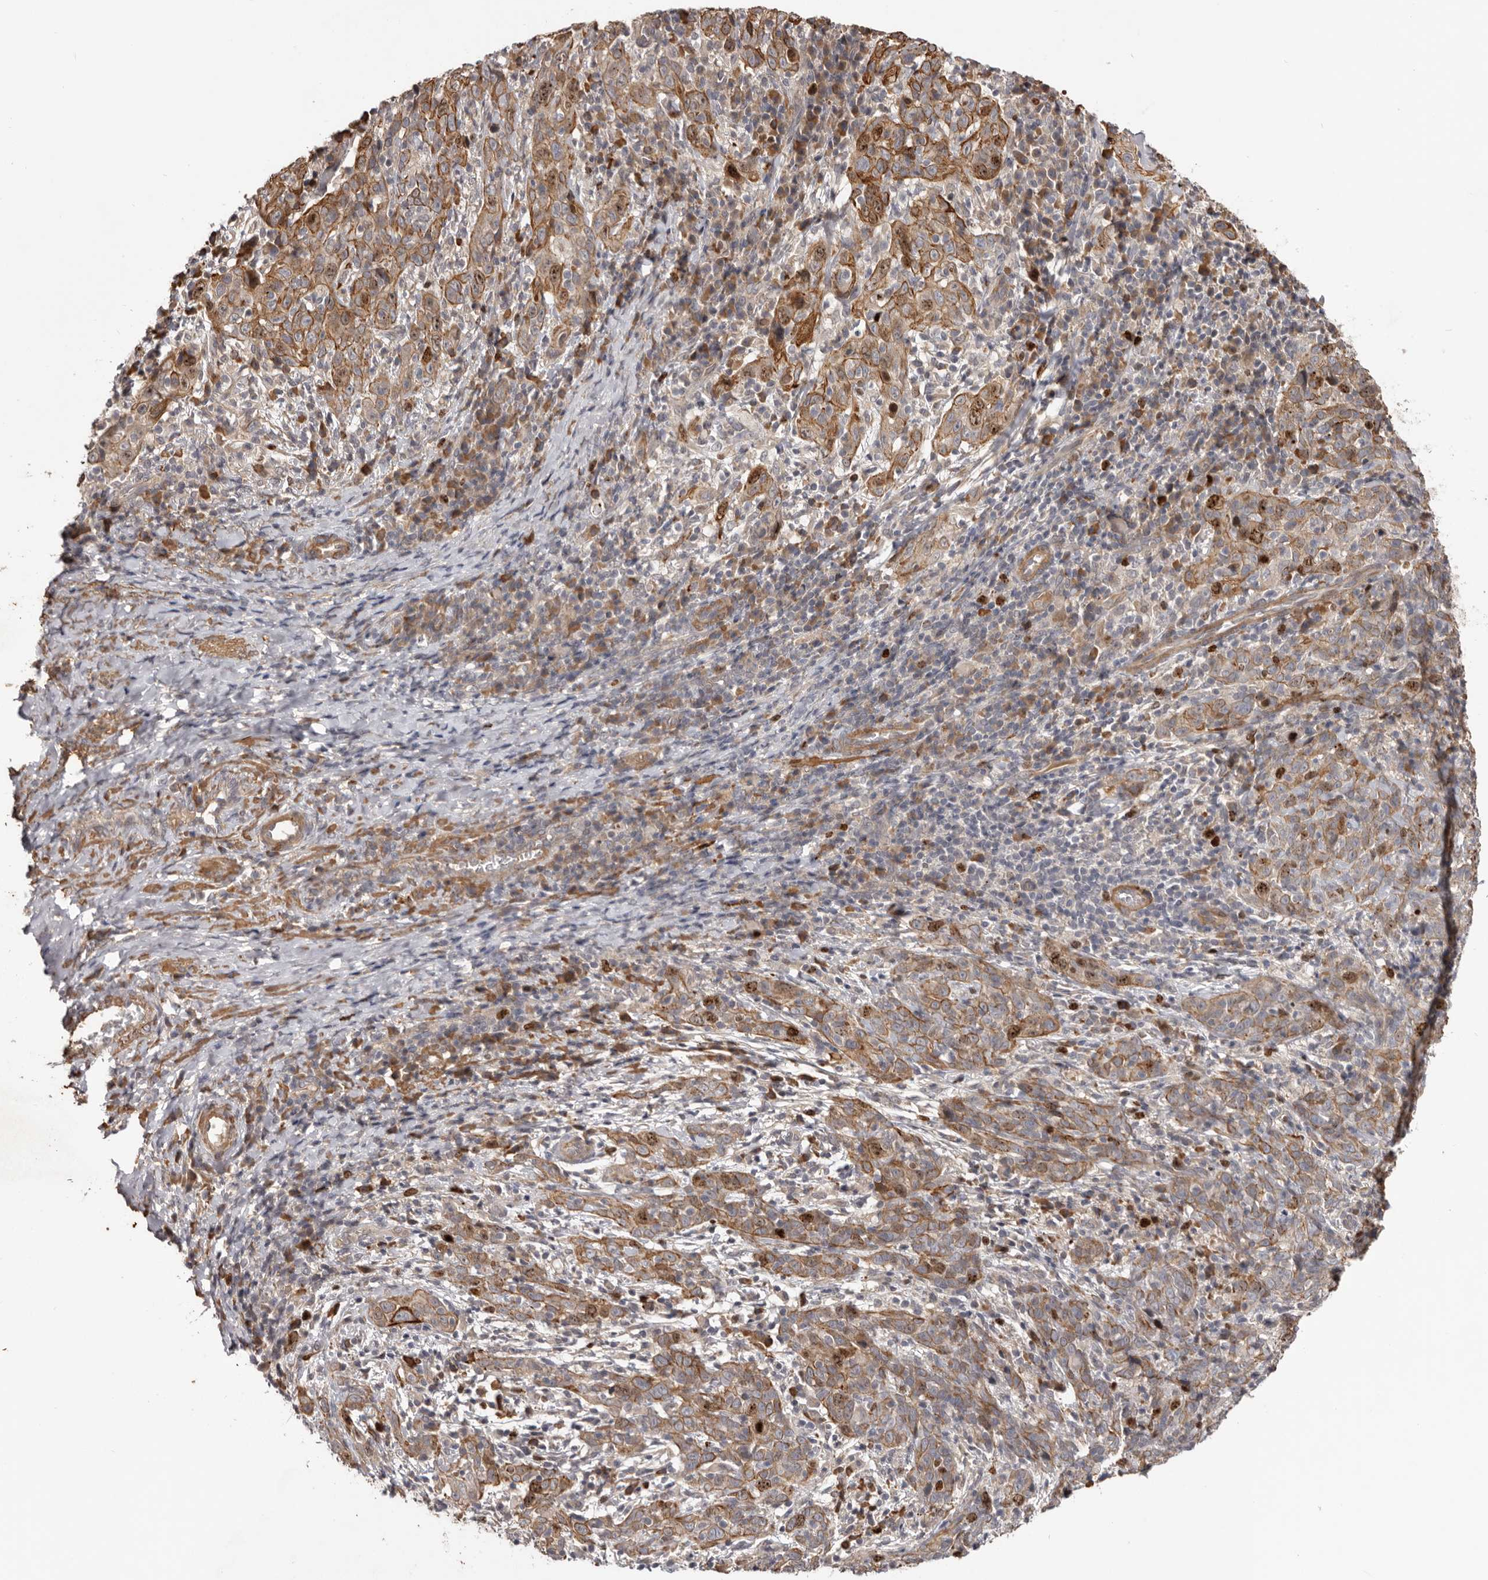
{"staining": {"intensity": "moderate", "quantity": ">75%", "location": "cytoplasmic/membranous"}, "tissue": "cervical cancer", "cell_type": "Tumor cells", "image_type": "cancer", "snomed": [{"axis": "morphology", "description": "Squamous cell carcinoma, NOS"}, {"axis": "topography", "description": "Cervix"}], "caption": "A photomicrograph of cervical squamous cell carcinoma stained for a protein reveals moderate cytoplasmic/membranous brown staining in tumor cells.", "gene": "CDCA8", "patient": {"sex": "female", "age": 46}}